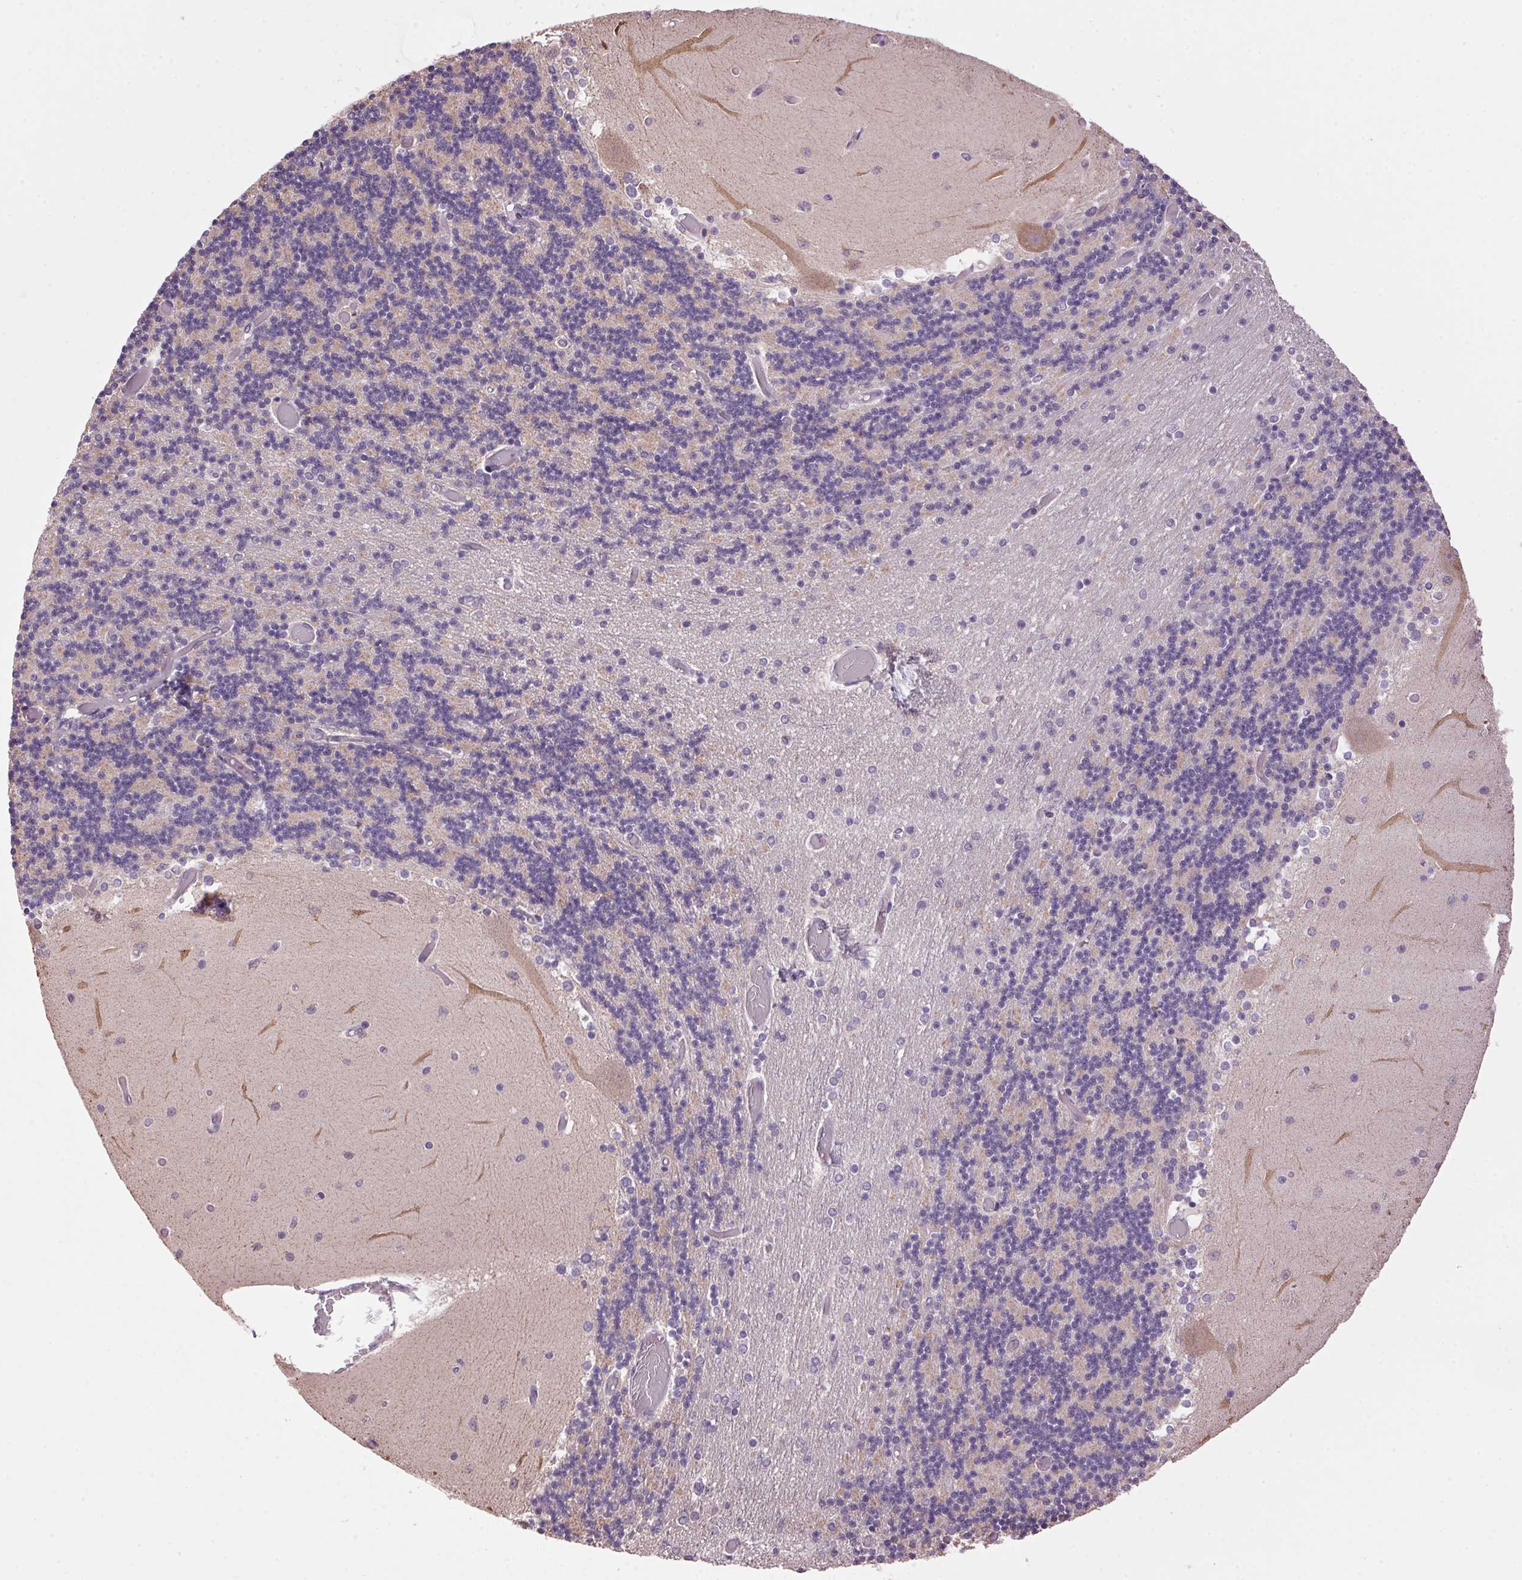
{"staining": {"intensity": "weak", "quantity": "25%-75%", "location": "cytoplasmic/membranous"}, "tissue": "cerebellum", "cell_type": "Cells in granular layer", "image_type": "normal", "snomed": [{"axis": "morphology", "description": "Normal tissue, NOS"}, {"axis": "topography", "description": "Cerebellum"}], "caption": "Immunohistochemistry (DAB (3,3'-diaminobenzidine)) staining of benign human cerebellum displays weak cytoplasmic/membranous protein positivity in about 25%-75% of cells in granular layer. Using DAB (brown) and hematoxylin (blue) stains, captured at high magnification using brightfield microscopy.", "gene": "VWA3B", "patient": {"sex": "female", "age": 28}}